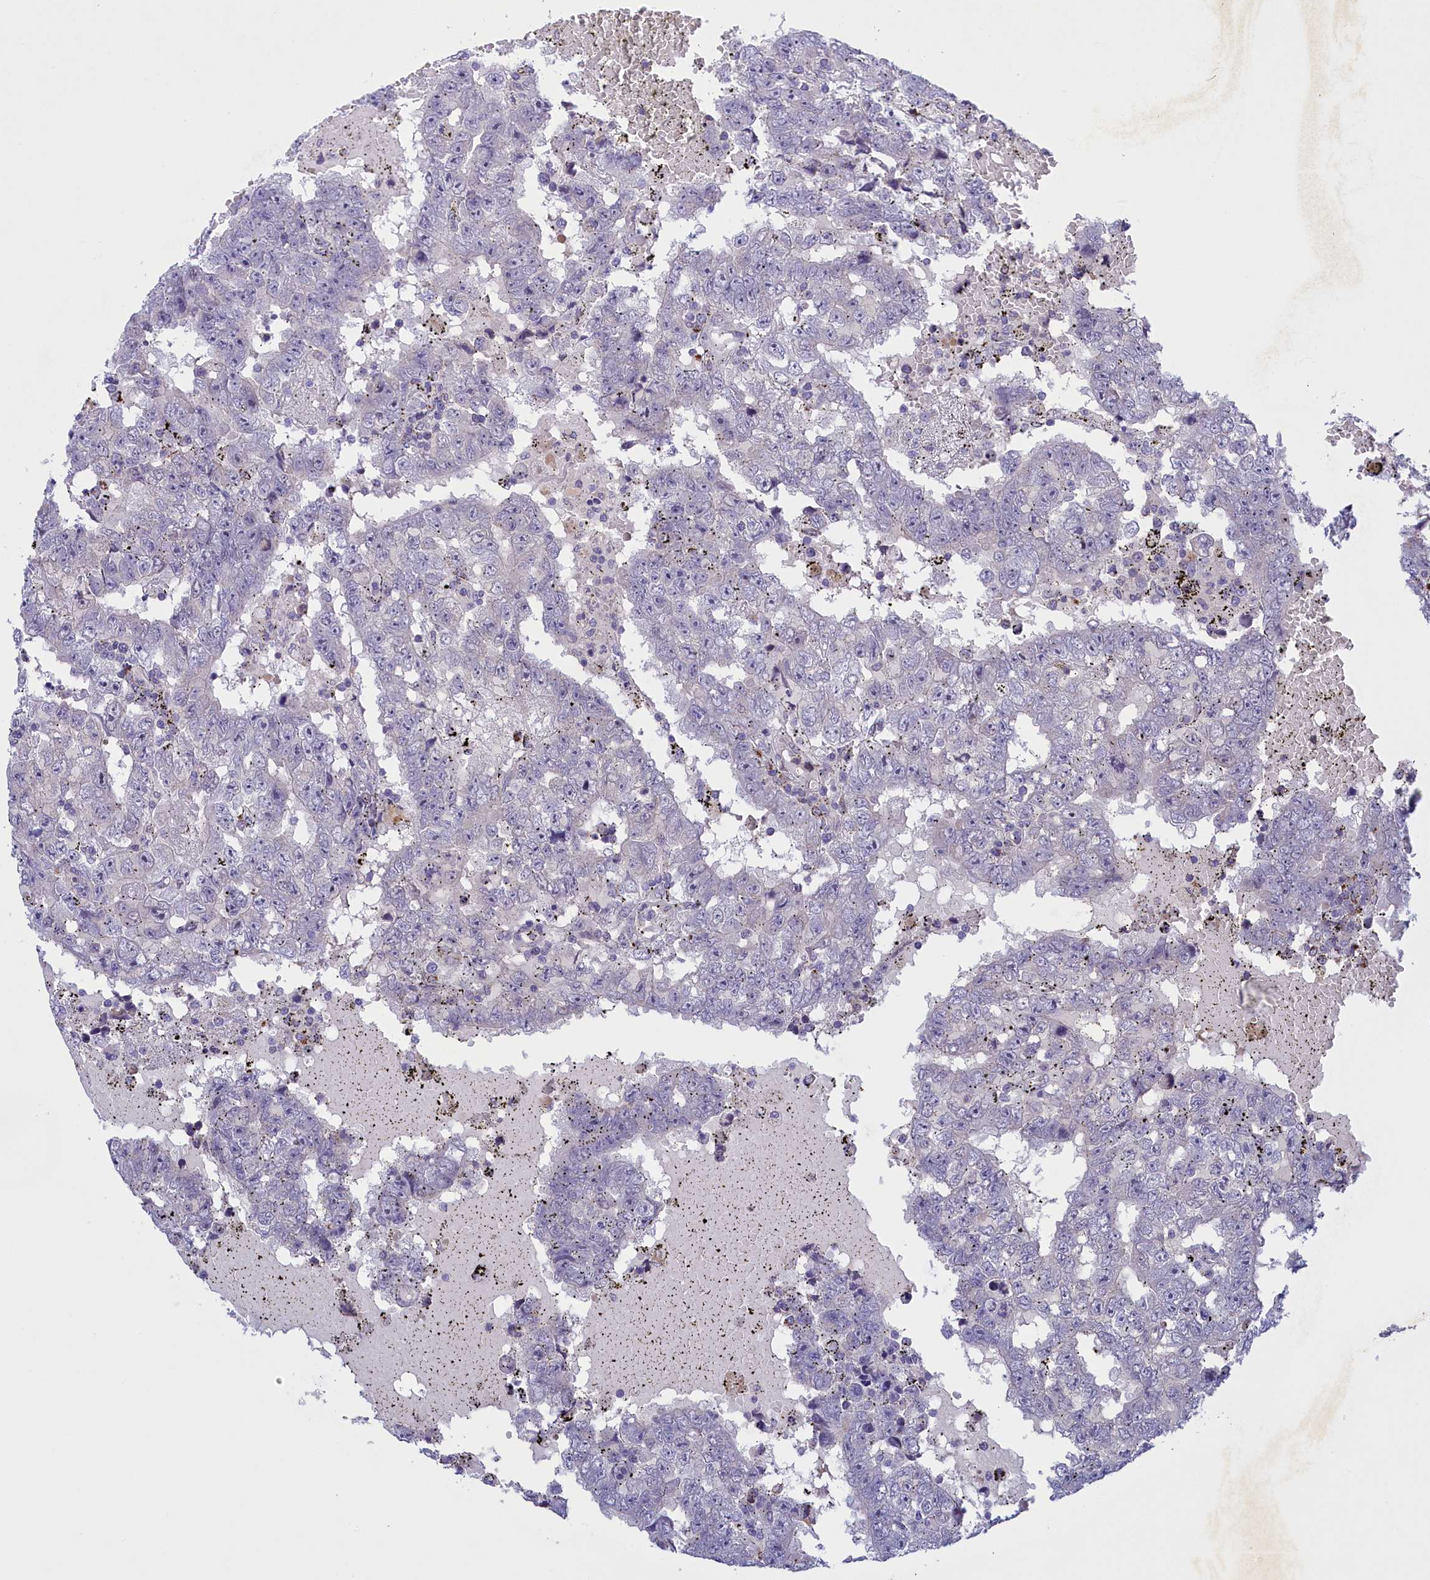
{"staining": {"intensity": "negative", "quantity": "none", "location": "none"}, "tissue": "testis cancer", "cell_type": "Tumor cells", "image_type": "cancer", "snomed": [{"axis": "morphology", "description": "Carcinoma, Embryonal, NOS"}, {"axis": "topography", "description": "Testis"}], "caption": "The IHC histopathology image has no significant staining in tumor cells of embryonal carcinoma (testis) tissue.", "gene": "FAM149B1", "patient": {"sex": "male", "age": 25}}